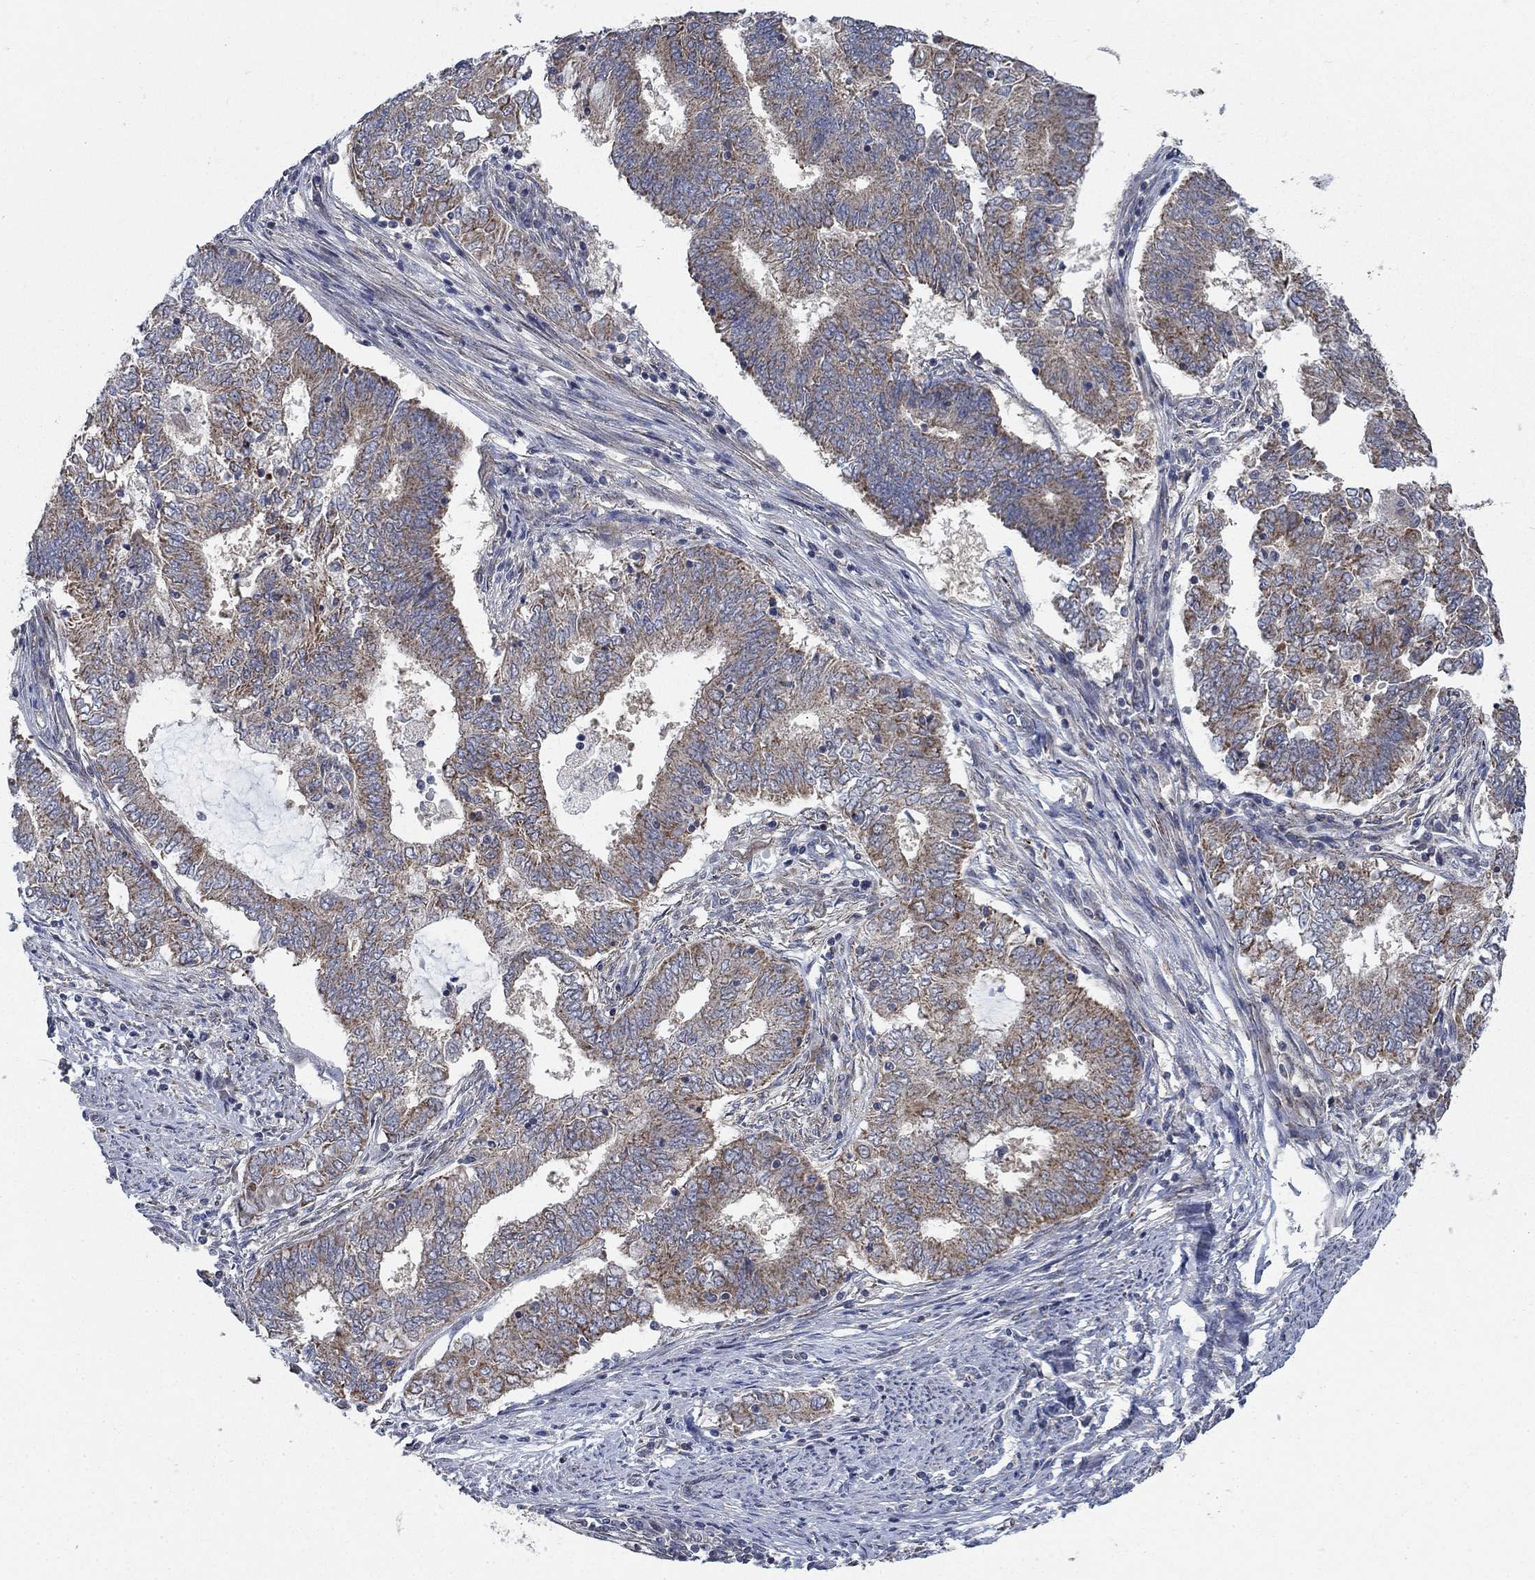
{"staining": {"intensity": "moderate", "quantity": "25%-75%", "location": "cytoplasmic/membranous"}, "tissue": "endometrial cancer", "cell_type": "Tumor cells", "image_type": "cancer", "snomed": [{"axis": "morphology", "description": "Adenocarcinoma, NOS"}, {"axis": "topography", "description": "Endometrium"}], "caption": "The image exhibits staining of endometrial adenocarcinoma, revealing moderate cytoplasmic/membranous protein expression (brown color) within tumor cells.", "gene": "NME7", "patient": {"sex": "female", "age": 62}}